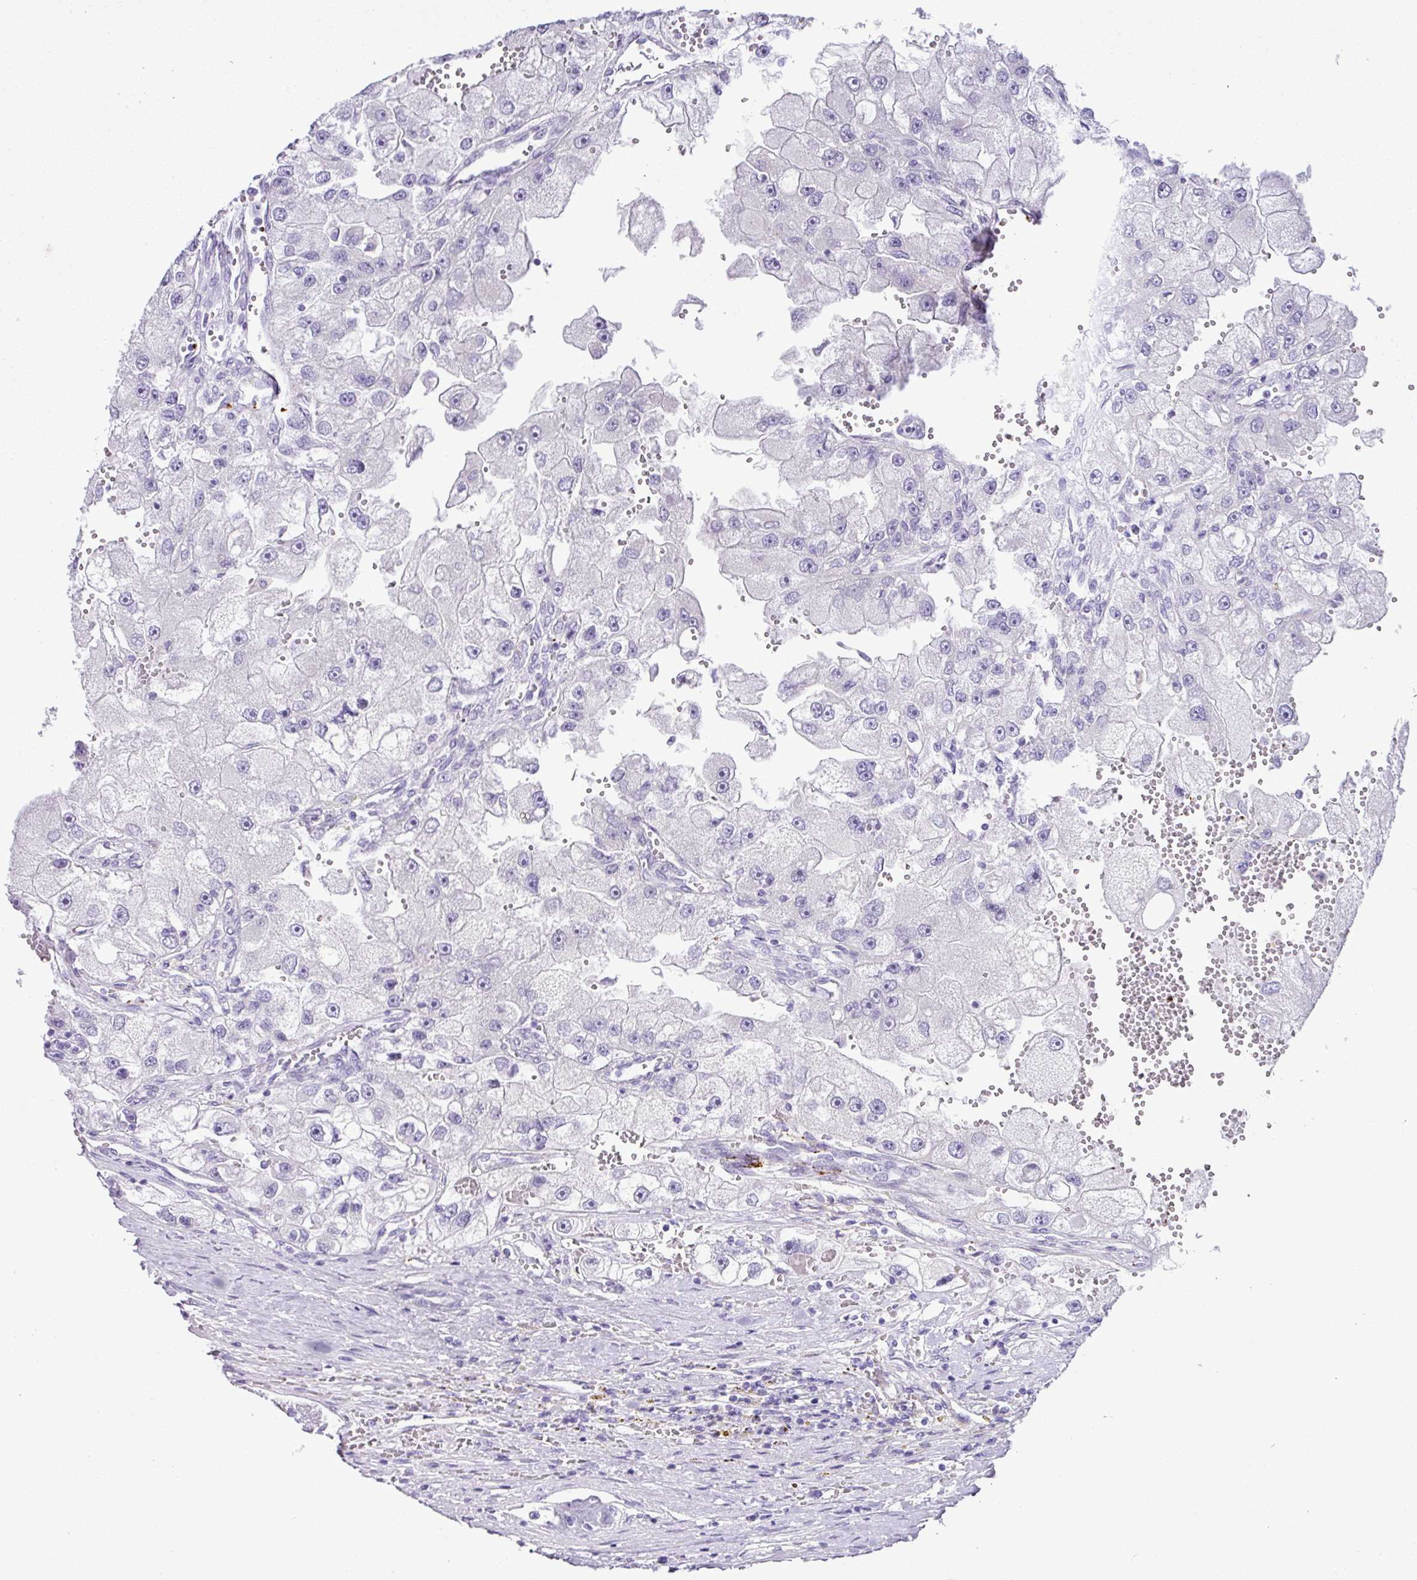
{"staining": {"intensity": "negative", "quantity": "none", "location": "none"}, "tissue": "renal cancer", "cell_type": "Tumor cells", "image_type": "cancer", "snomed": [{"axis": "morphology", "description": "Adenocarcinoma, NOS"}, {"axis": "topography", "description": "Kidney"}], "caption": "Immunohistochemistry (IHC) micrograph of neoplastic tissue: renal cancer (adenocarcinoma) stained with DAB (3,3'-diaminobenzidine) exhibits no significant protein expression in tumor cells. (DAB (3,3'-diaminobenzidine) immunohistochemistry visualized using brightfield microscopy, high magnification).", "gene": "CMTM5", "patient": {"sex": "male", "age": 63}}